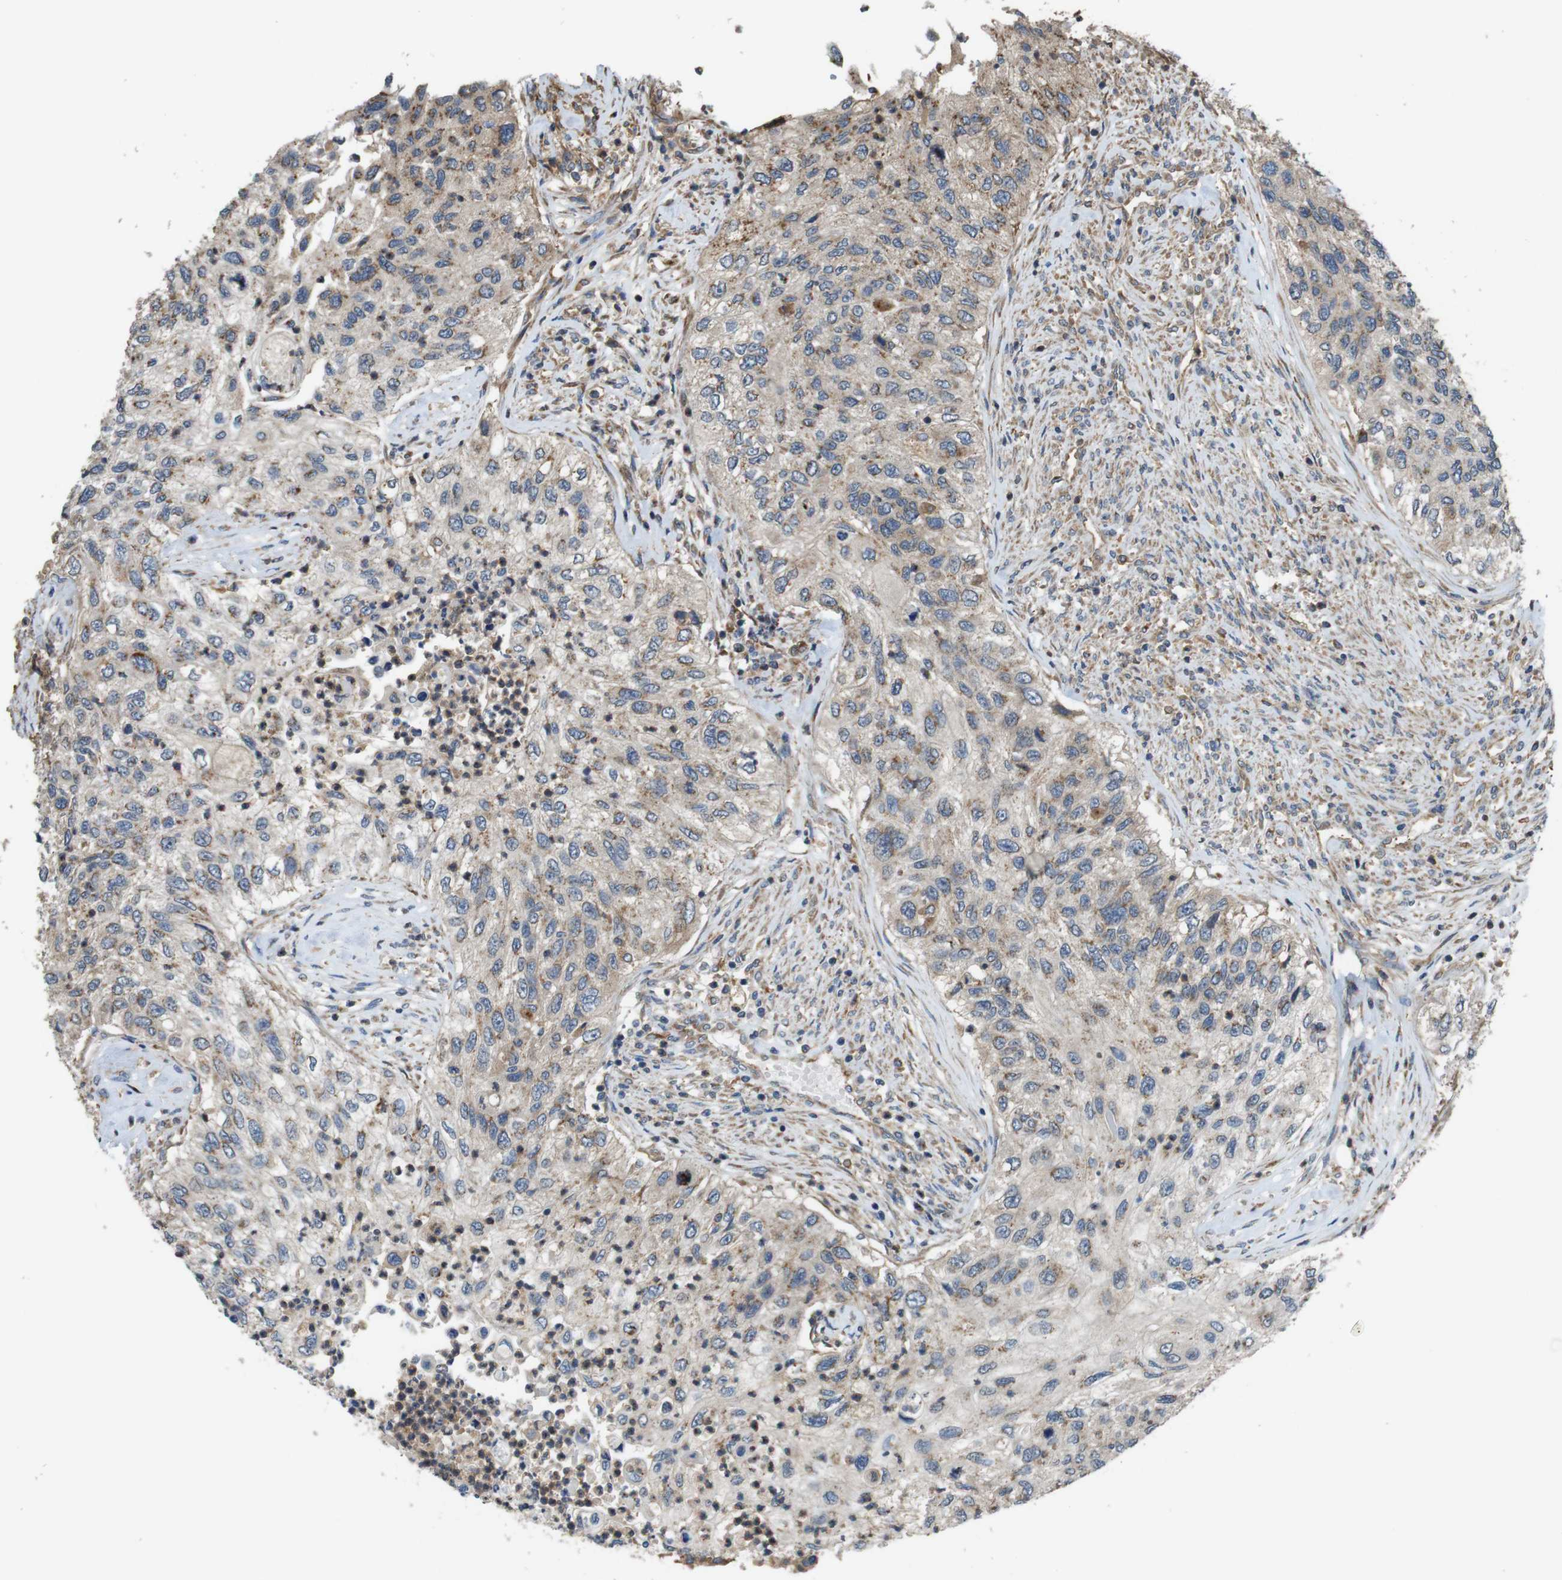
{"staining": {"intensity": "weak", "quantity": "25%-75%", "location": "cytoplasmic/membranous"}, "tissue": "urothelial cancer", "cell_type": "Tumor cells", "image_type": "cancer", "snomed": [{"axis": "morphology", "description": "Urothelial carcinoma, High grade"}, {"axis": "topography", "description": "Urinary bladder"}], "caption": "Urothelial cancer stained with a protein marker reveals weak staining in tumor cells.", "gene": "DCTN1", "patient": {"sex": "female", "age": 60}}